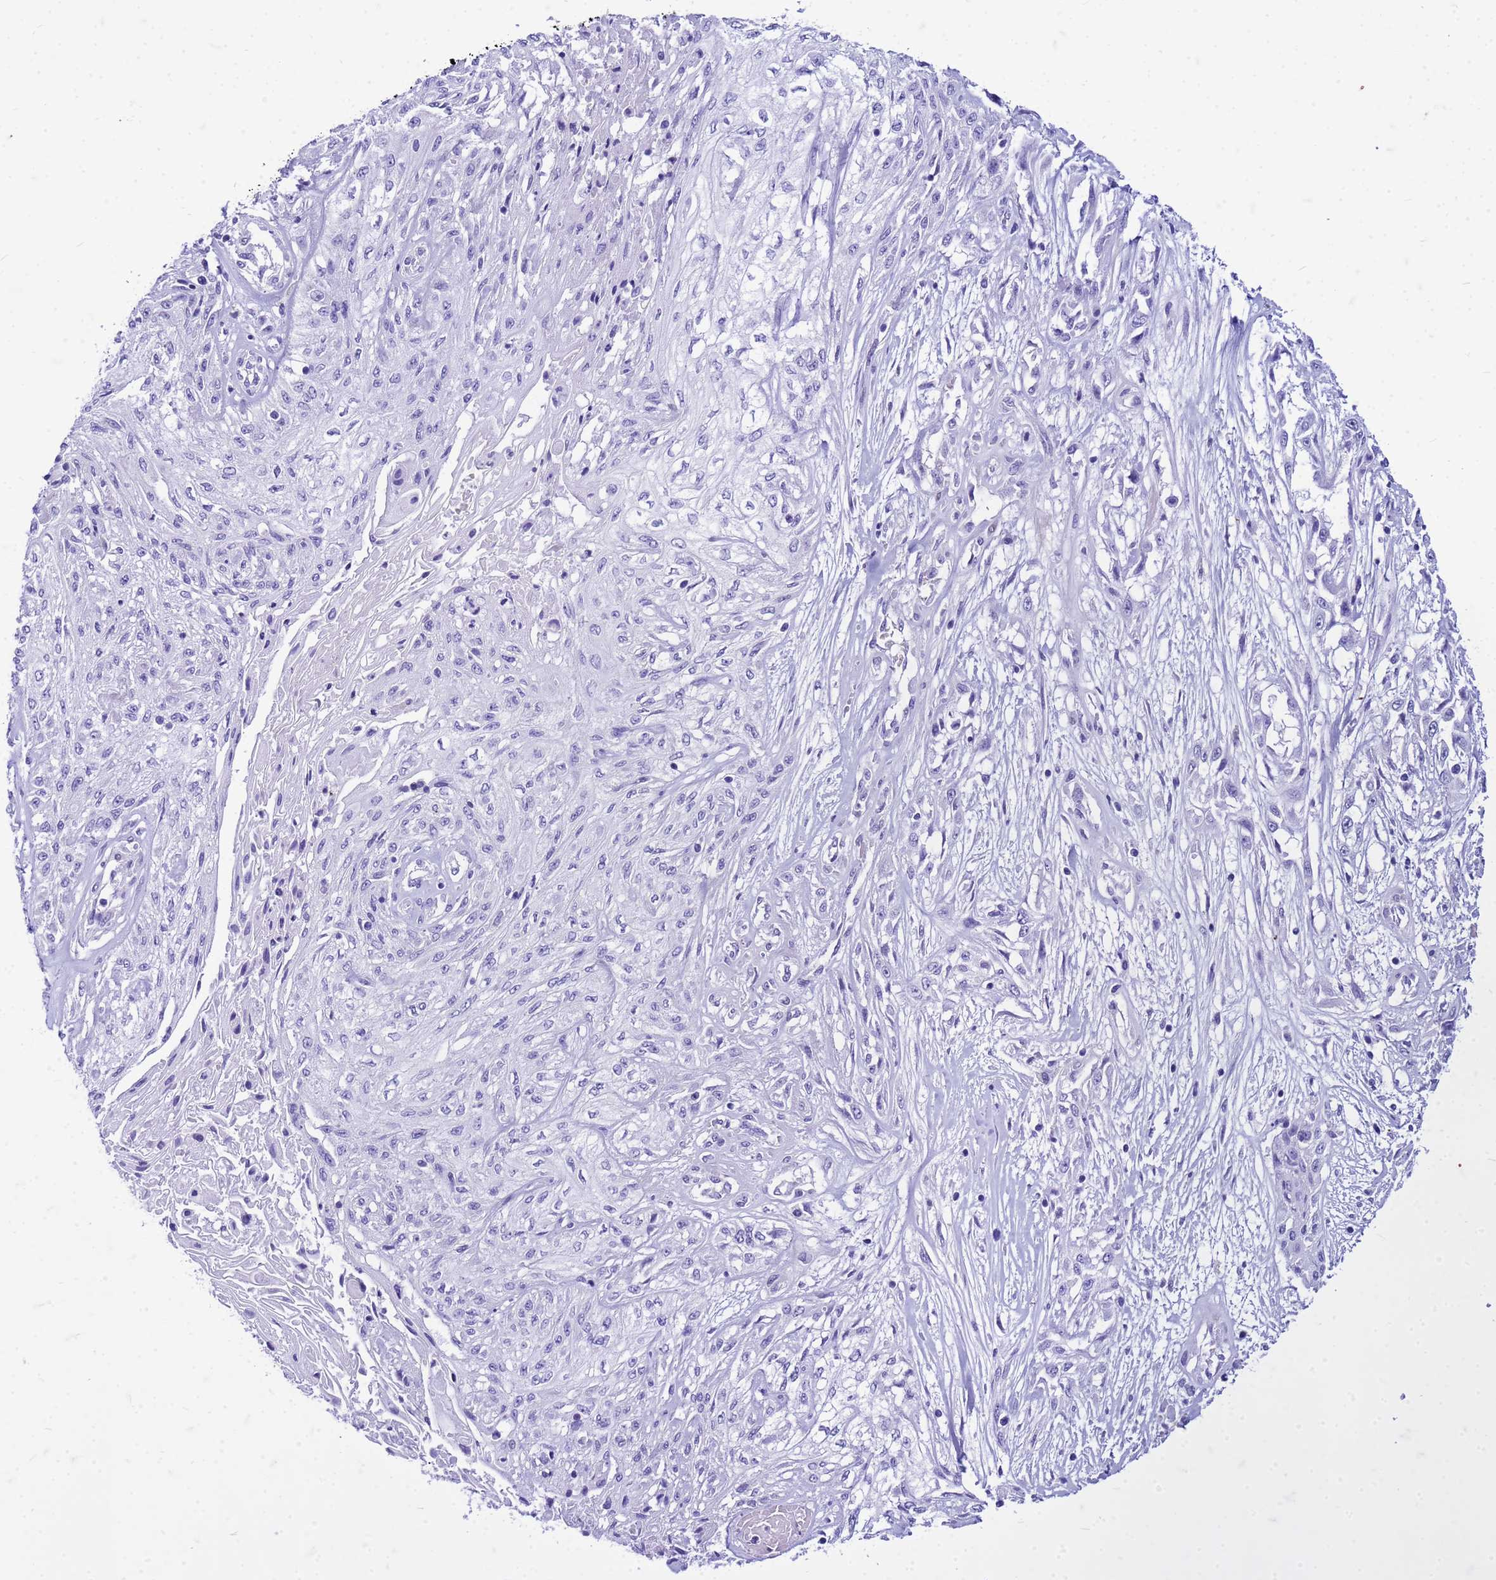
{"staining": {"intensity": "negative", "quantity": "none", "location": "none"}, "tissue": "skin cancer", "cell_type": "Tumor cells", "image_type": "cancer", "snomed": [{"axis": "morphology", "description": "Squamous cell carcinoma, NOS"}, {"axis": "morphology", "description": "Squamous cell carcinoma, metastatic, NOS"}, {"axis": "topography", "description": "Skin"}, {"axis": "topography", "description": "Lymph node"}], "caption": "There is no significant positivity in tumor cells of squamous cell carcinoma (skin). (Stains: DAB (3,3'-diaminobenzidine) immunohistochemistry with hematoxylin counter stain, Microscopy: brightfield microscopy at high magnification).", "gene": "CFAP100", "patient": {"sex": "male", "age": 75}}